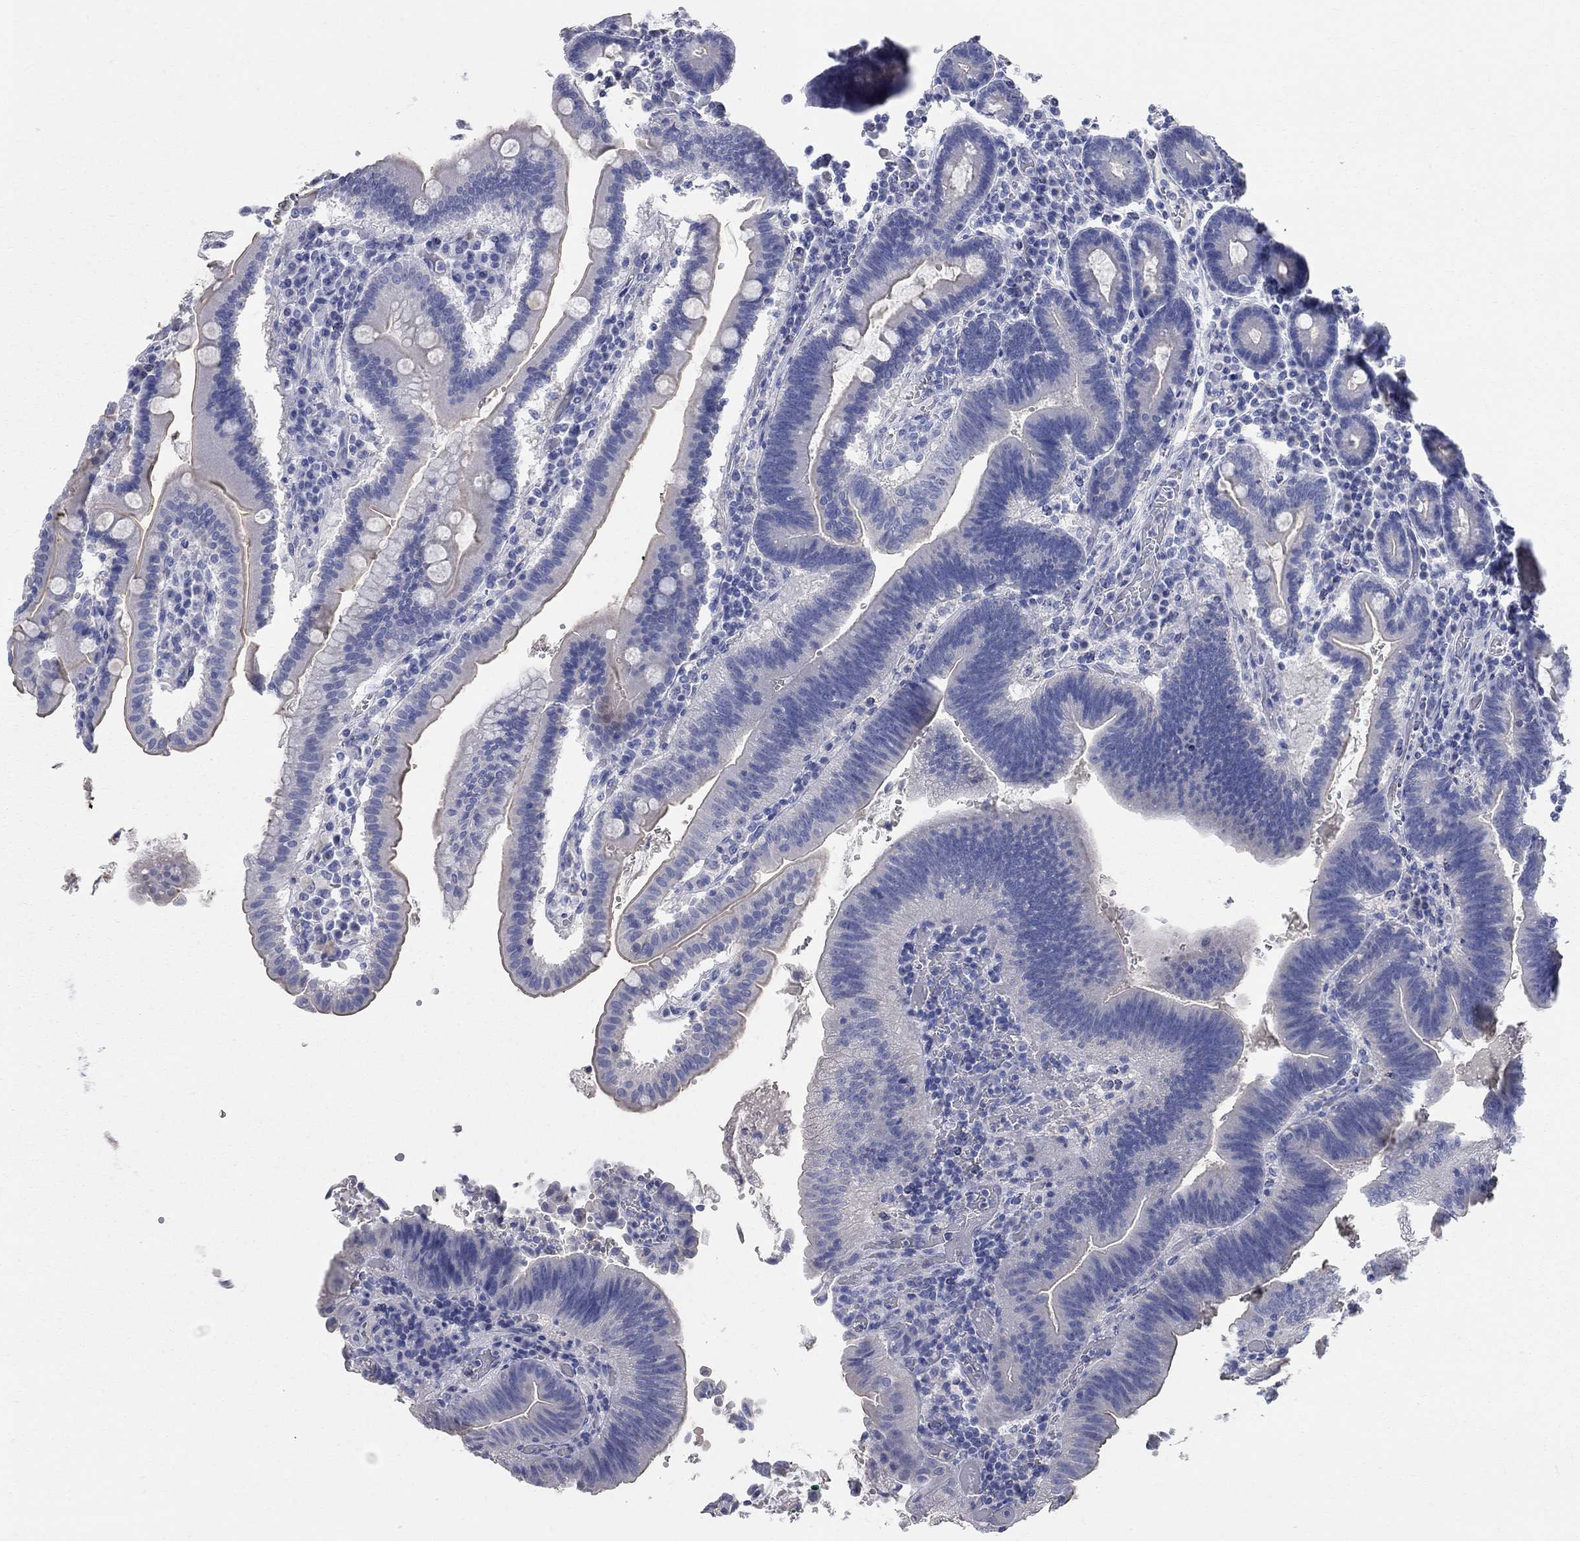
{"staining": {"intensity": "weak", "quantity": "<25%", "location": "cytoplasmic/membranous"}, "tissue": "duodenum", "cell_type": "Glandular cells", "image_type": "normal", "snomed": [{"axis": "morphology", "description": "Normal tissue, NOS"}, {"axis": "topography", "description": "Duodenum"}], "caption": "DAB immunohistochemical staining of normal duodenum displays no significant positivity in glandular cells.", "gene": "AOX1", "patient": {"sex": "female", "age": 62}}